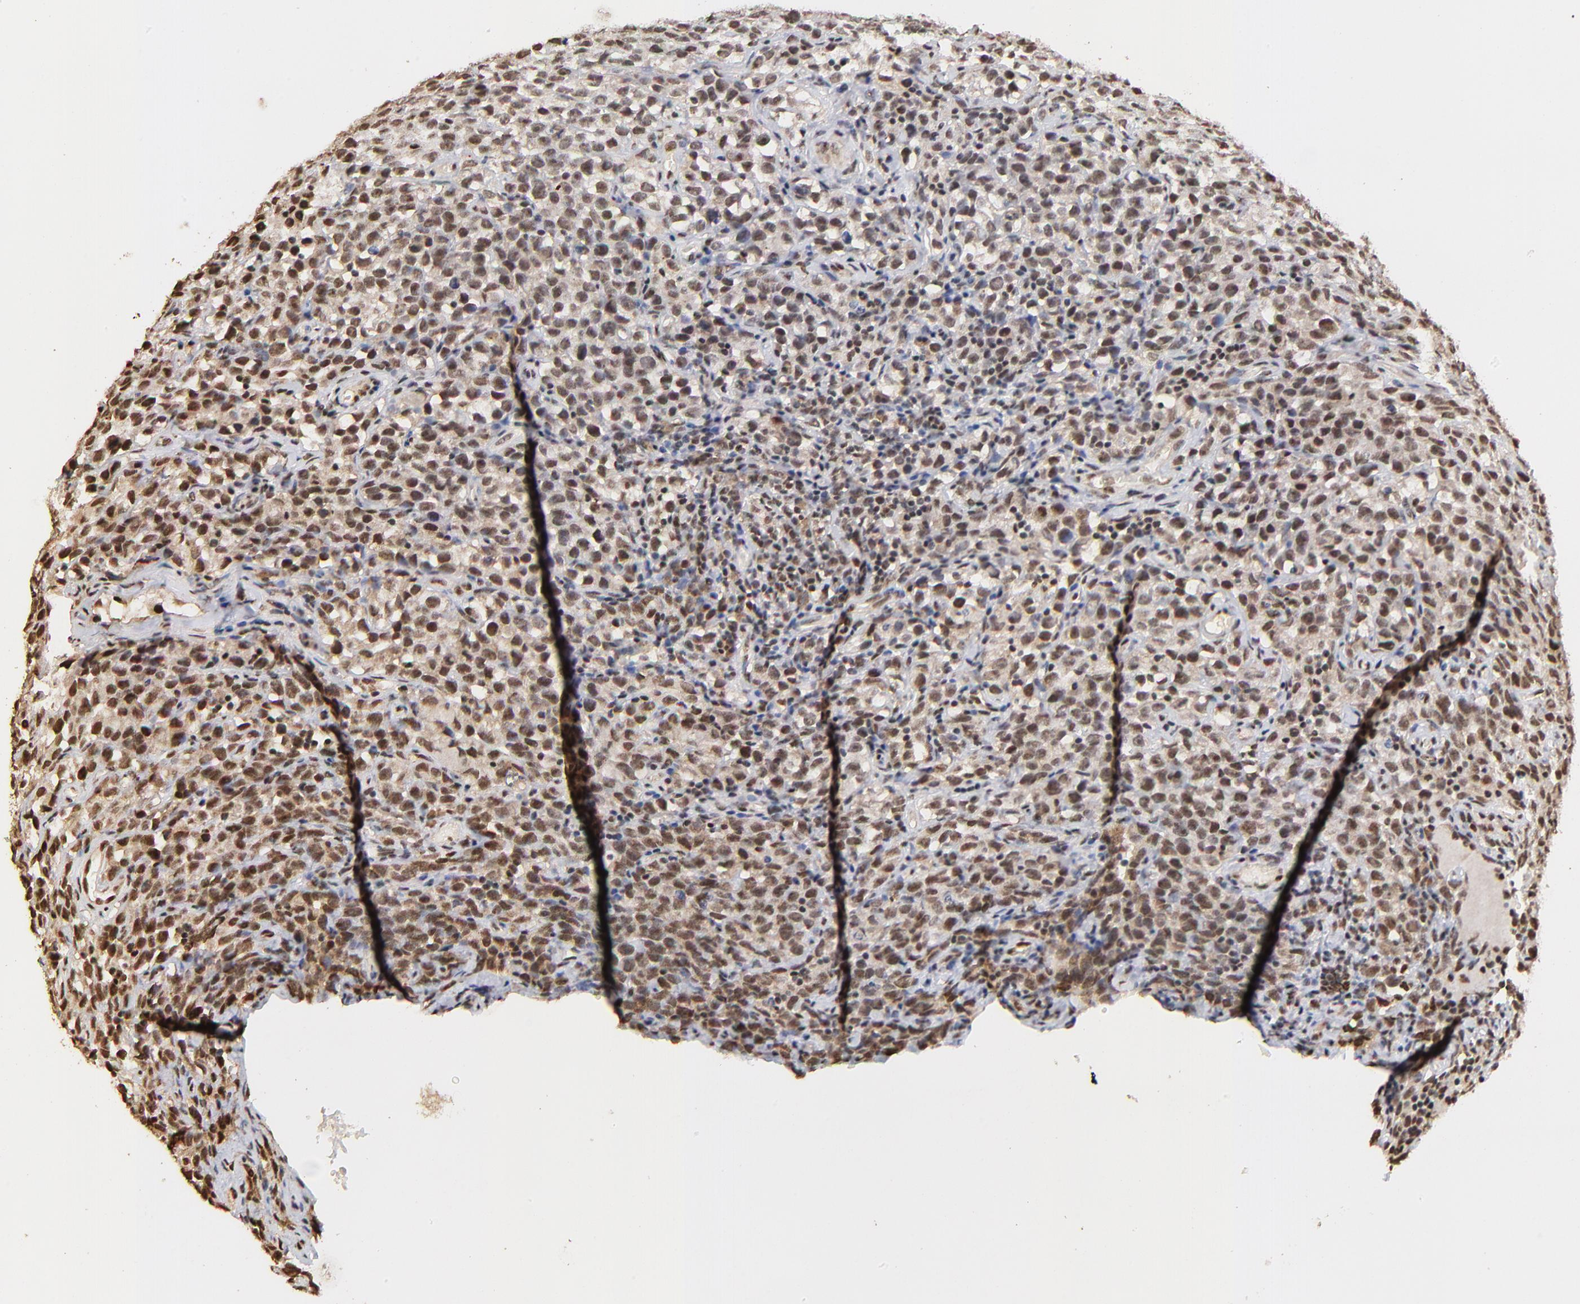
{"staining": {"intensity": "moderate", "quantity": ">75%", "location": "cytoplasmic/membranous,nuclear"}, "tissue": "testis cancer", "cell_type": "Tumor cells", "image_type": "cancer", "snomed": [{"axis": "morphology", "description": "Seminoma, NOS"}, {"axis": "topography", "description": "Testis"}], "caption": "High-magnification brightfield microscopy of testis cancer (seminoma) stained with DAB (3,3'-diaminobenzidine) (brown) and counterstained with hematoxylin (blue). tumor cells exhibit moderate cytoplasmic/membranous and nuclear positivity is appreciated in approximately>75% of cells.", "gene": "MED12", "patient": {"sex": "male", "age": 25}}